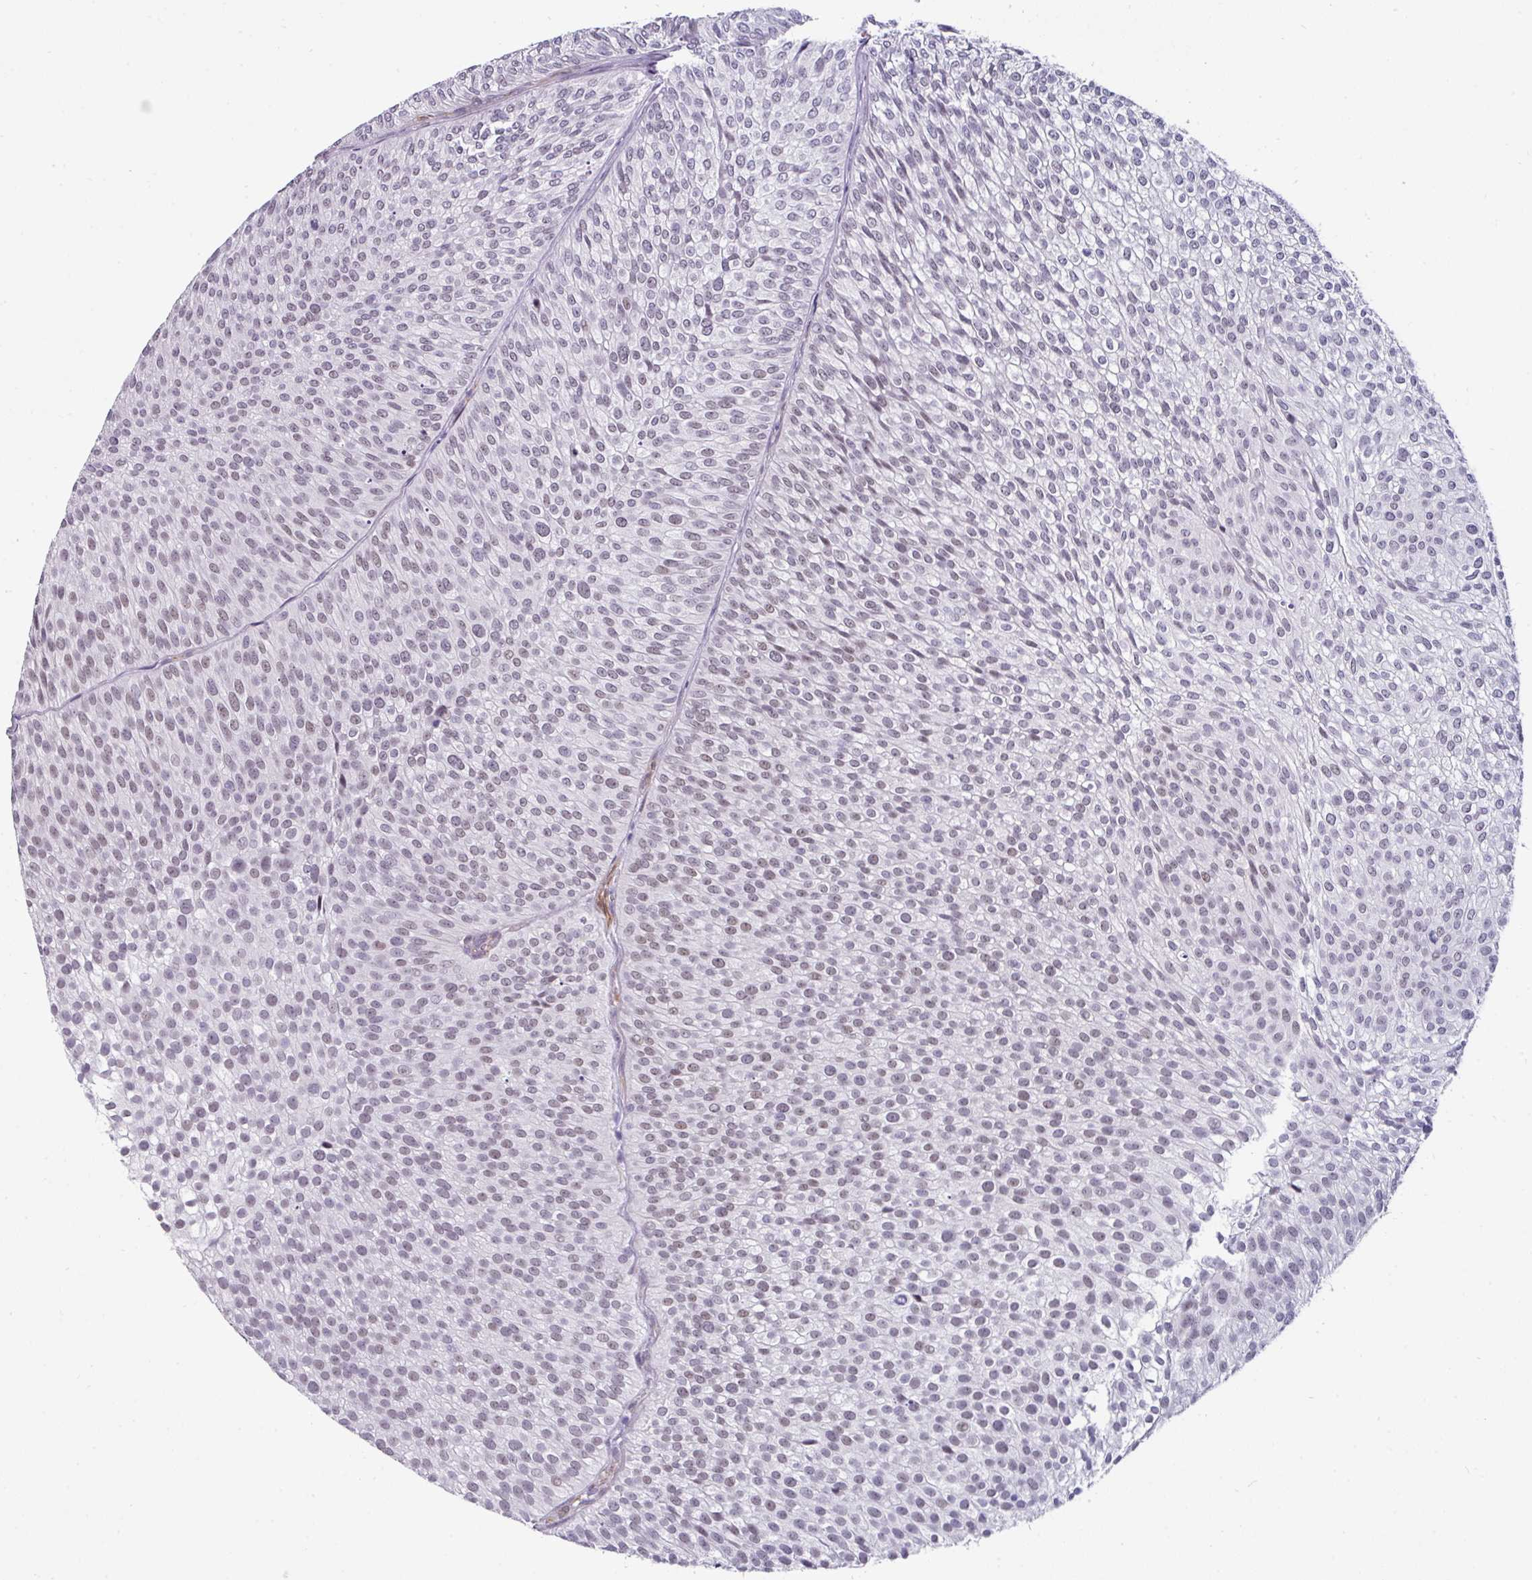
{"staining": {"intensity": "weak", "quantity": "25%-75%", "location": "nuclear"}, "tissue": "urothelial cancer", "cell_type": "Tumor cells", "image_type": "cancer", "snomed": [{"axis": "morphology", "description": "Urothelial carcinoma, Low grade"}, {"axis": "topography", "description": "Urinary bladder"}], "caption": "This image exhibits IHC staining of human urothelial cancer, with low weak nuclear staining in approximately 25%-75% of tumor cells.", "gene": "EYA3", "patient": {"sex": "male", "age": 91}}